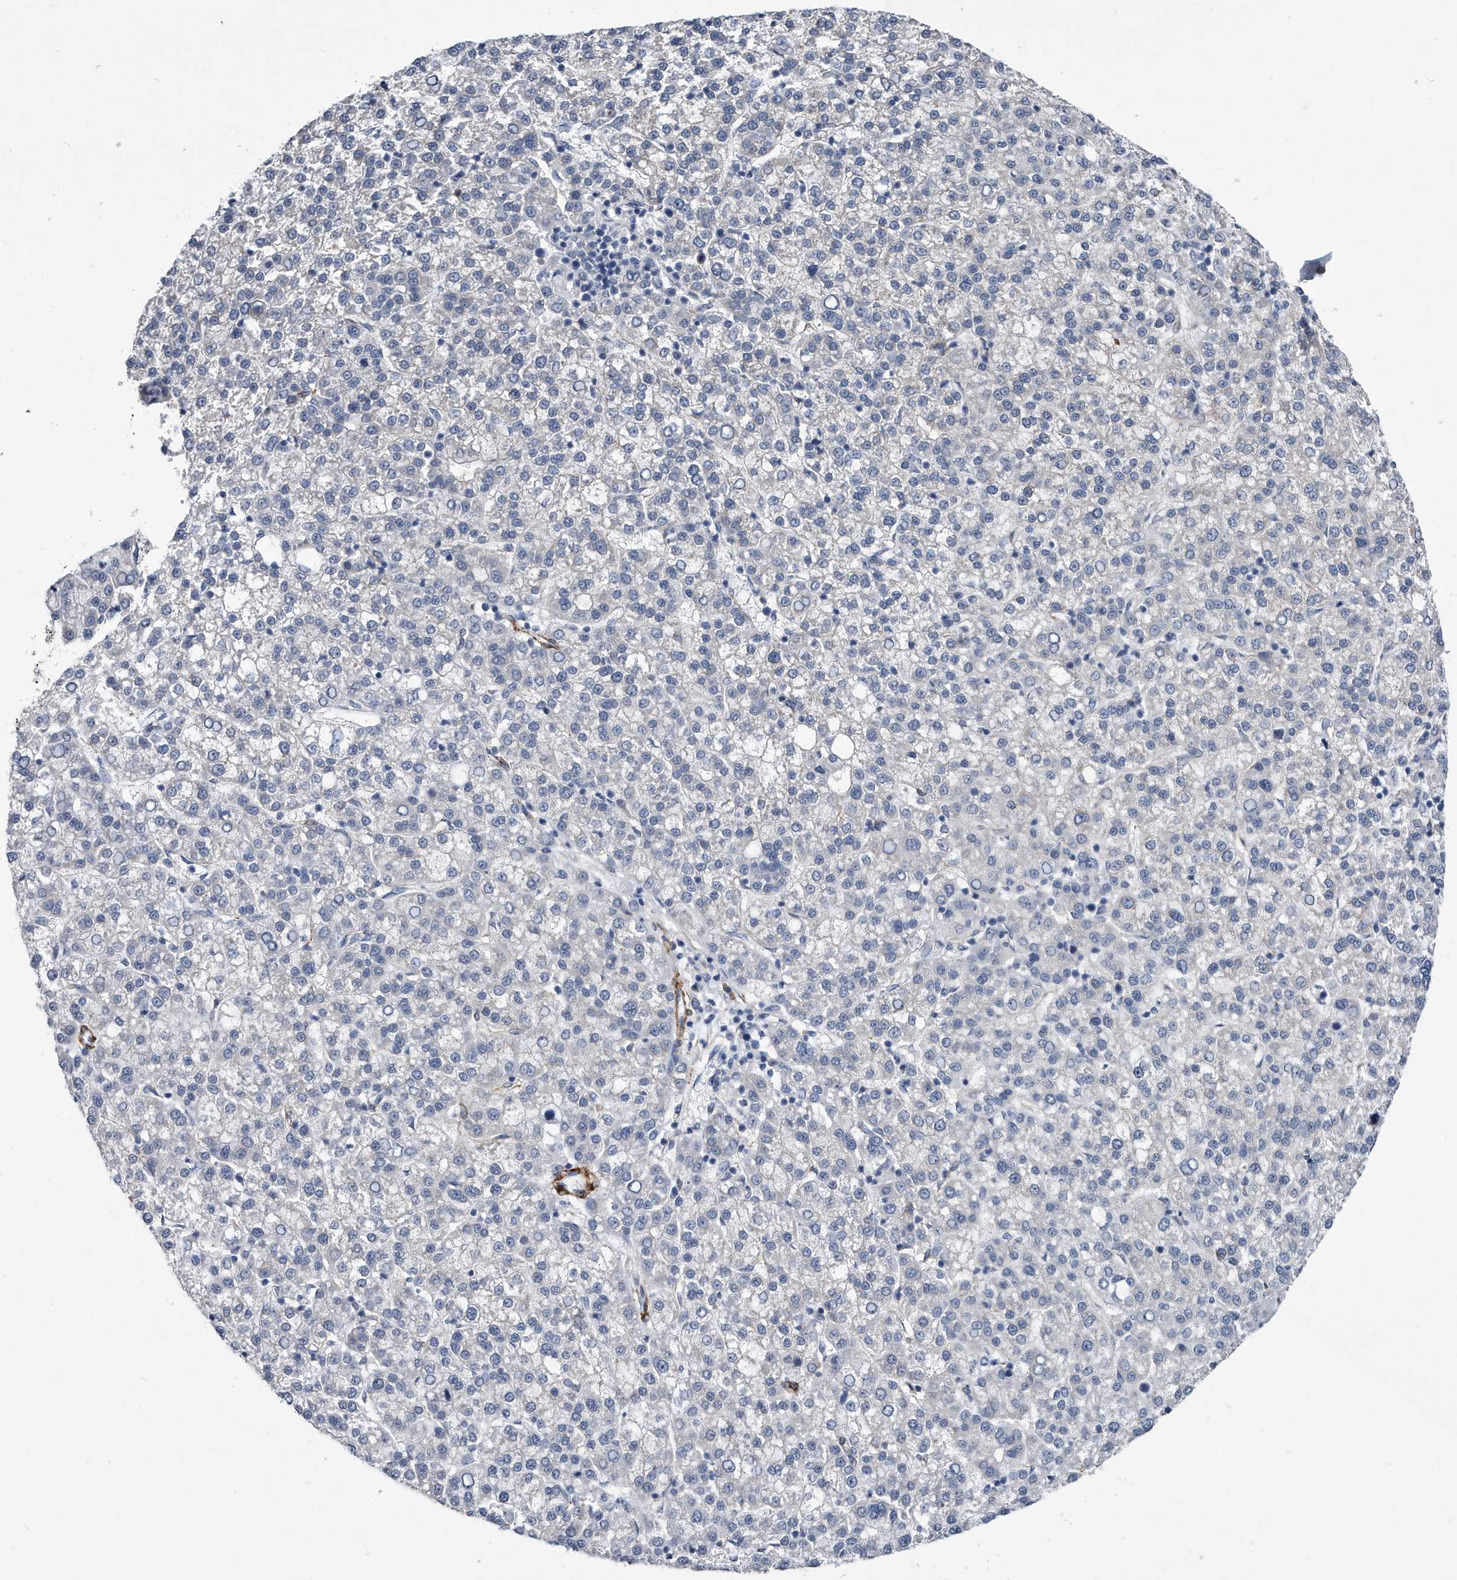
{"staining": {"intensity": "negative", "quantity": "none", "location": "none"}, "tissue": "liver cancer", "cell_type": "Tumor cells", "image_type": "cancer", "snomed": [{"axis": "morphology", "description": "Carcinoma, Hepatocellular, NOS"}, {"axis": "topography", "description": "Liver"}], "caption": "Tumor cells show no significant staining in liver cancer.", "gene": "EIF2B4", "patient": {"sex": "female", "age": 58}}